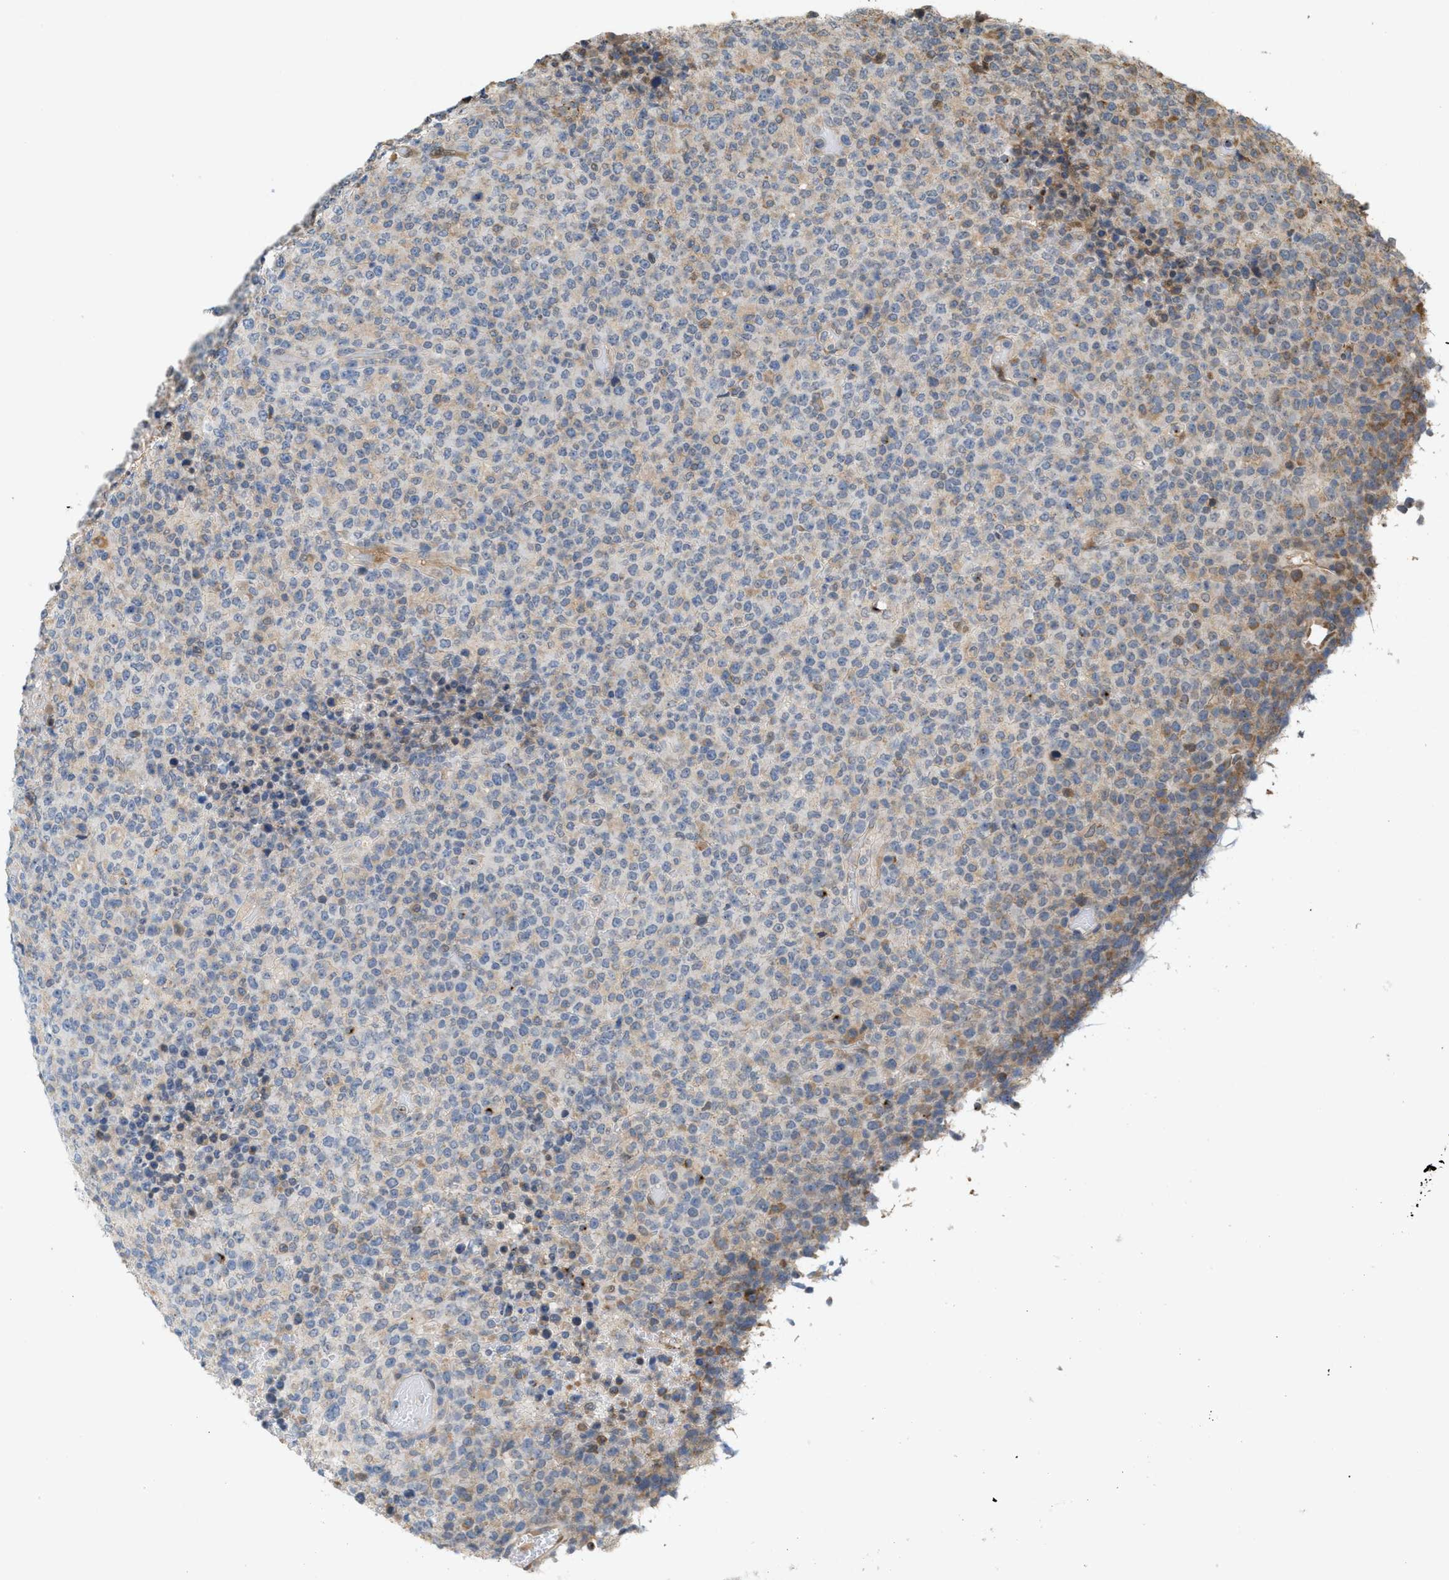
{"staining": {"intensity": "weak", "quantity": "<25%", "location": "cytoplasmic/membranous"}, "tissue": "lymphoma", "cell_type": "Tumor cells", "image_type": "cancer", "snomed": [{"axis": "morphology", "description": "Malignant lymphoma, non-Hodgkin's type, High grade"}, {"axis": "topography", "description": "Lymph node"}], "caption": "Lymphoma was stained to show a protein in brown. There is no significant positivity in tumor cells.", "gene": "MFSD6", "patient": {"sex": "male", "age": 13}}